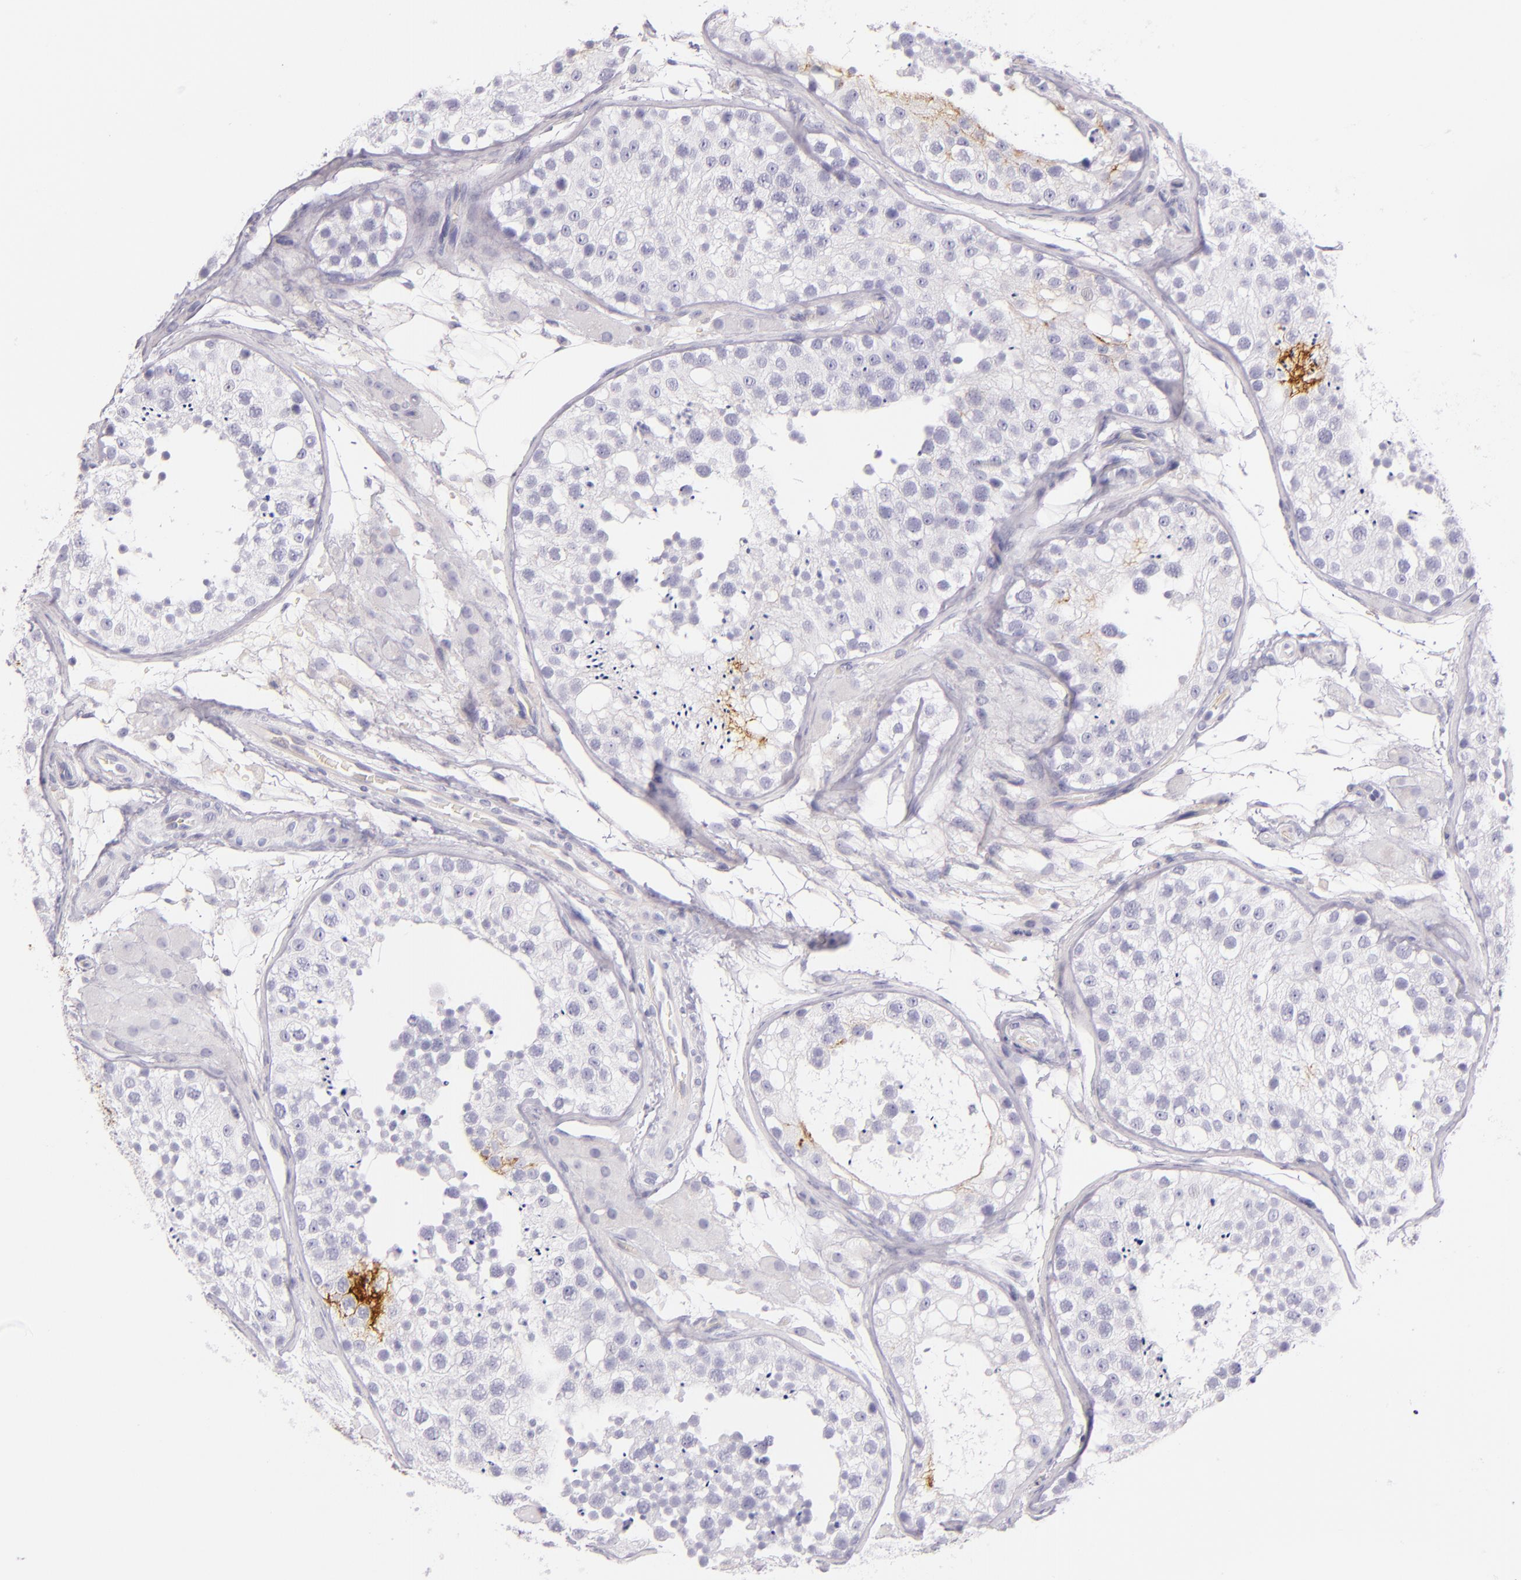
{"staining": {"intensity": "negative", "quantity": "none", "location": "none"}, "tissue": "testis", "cell_type": "Cells in seminiferous ducts", "image_type": "normal", "snomed": [{"axis": "morphology", "description": "Normal tissue, NOS"}, {"axis": "topography", "description": "Testis"}], "caption": "This photomicrograph is of unremarkable testis stained with immunohistochemistry (IHC) to label a protein in brown with the nuclei are counter-stained blue. There is no positivity in cells in seminiferous ducts. (Immunohistochemistry, brightfield microscopy, high magnification).", "gene": "ICAM1", "patient": {"sex": "male", "age": 26}}